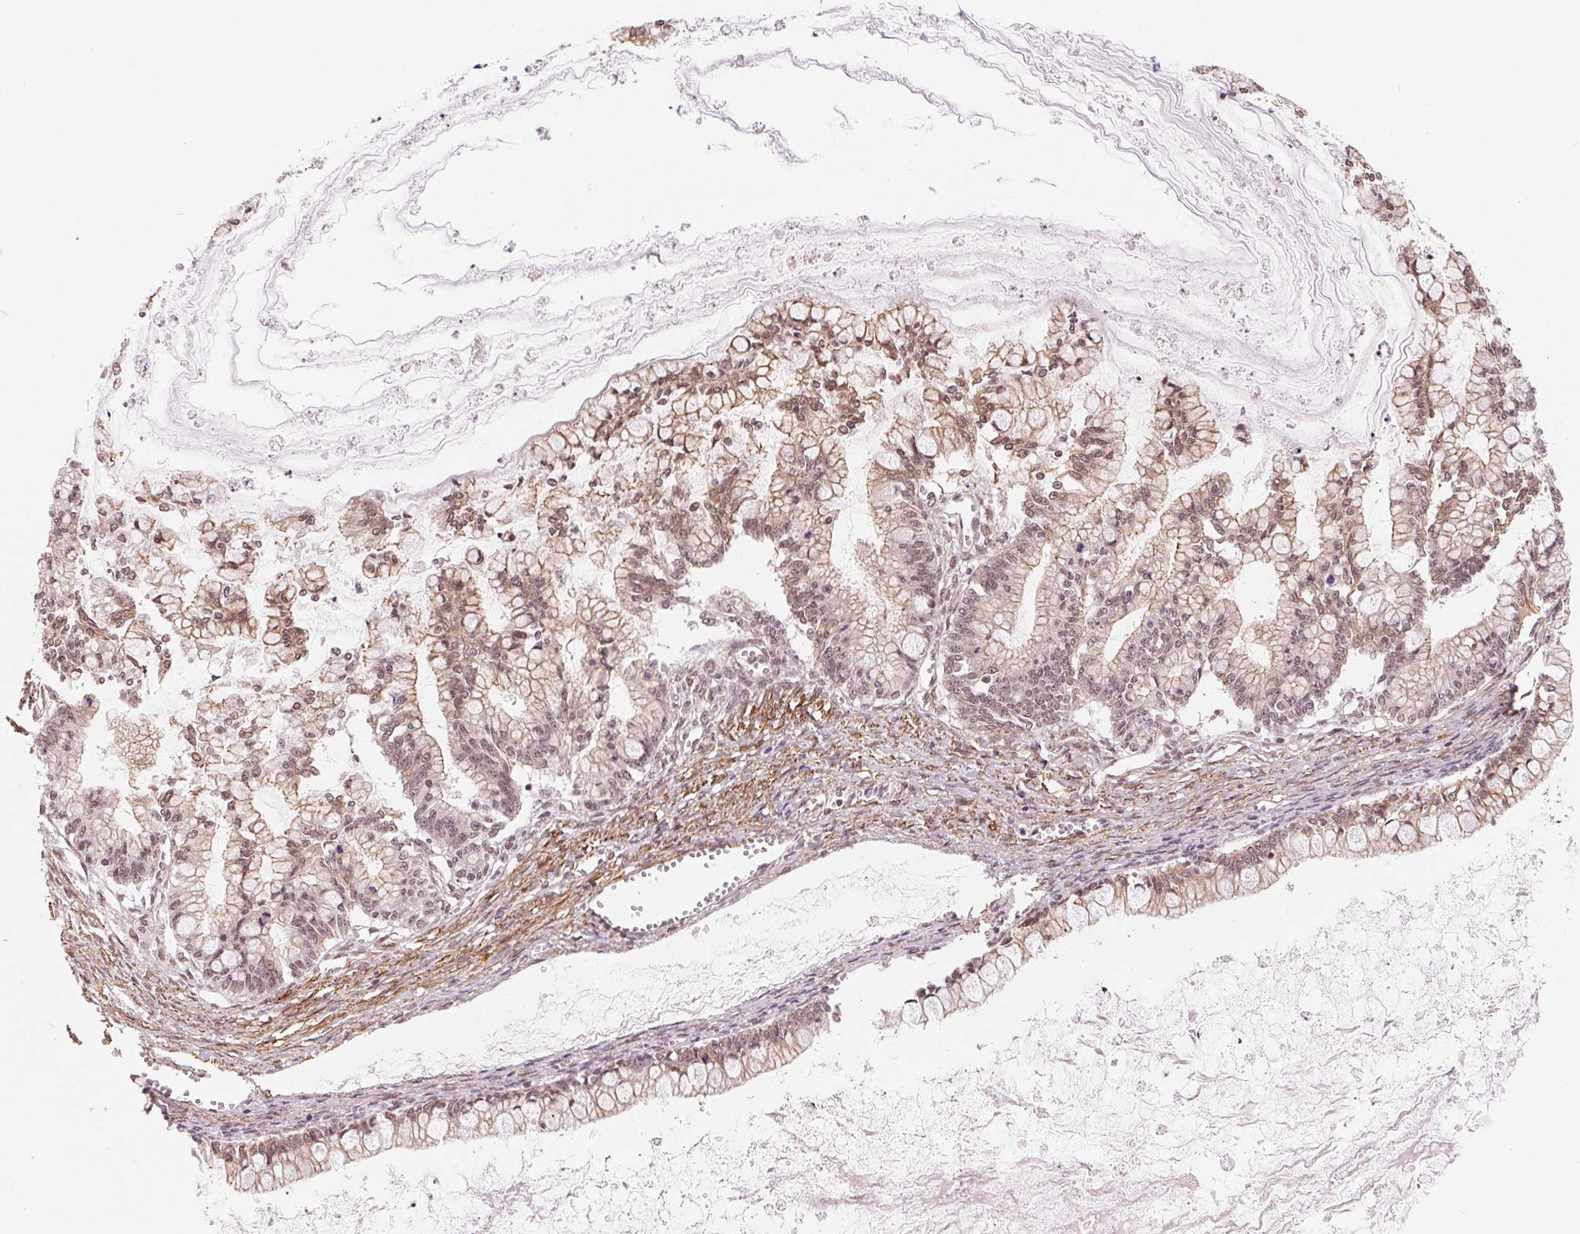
{"staining": {"intensity": "weak", "quantity": ">75%", "location": "cytoplasmic/membranous,nuclear"}, "tissue": "ovarian cancer", "cell_type": "Tumor cells", "image_type": "cancer", "snomed": [{"axis": "morphology", "description": "Cystadenocarcinoma, mucinous, NOS"}, {"axis": "topography", "description": "Ovary"}], "caption": "Immunohistochemistry (IHC) of human ovarian cancer (mucinous cystadenocarcinoma) reveals low levels of weak cytoplasmic/membranous and nuclear expression in approximately >75% of tumor cells. The staining was performed using DAB, with brown indicating positive protein expression. Nuclei are stained blue with hematoxylin.", "gene": "BCAT1", "patient": {"sex": "female", "age": 67}}